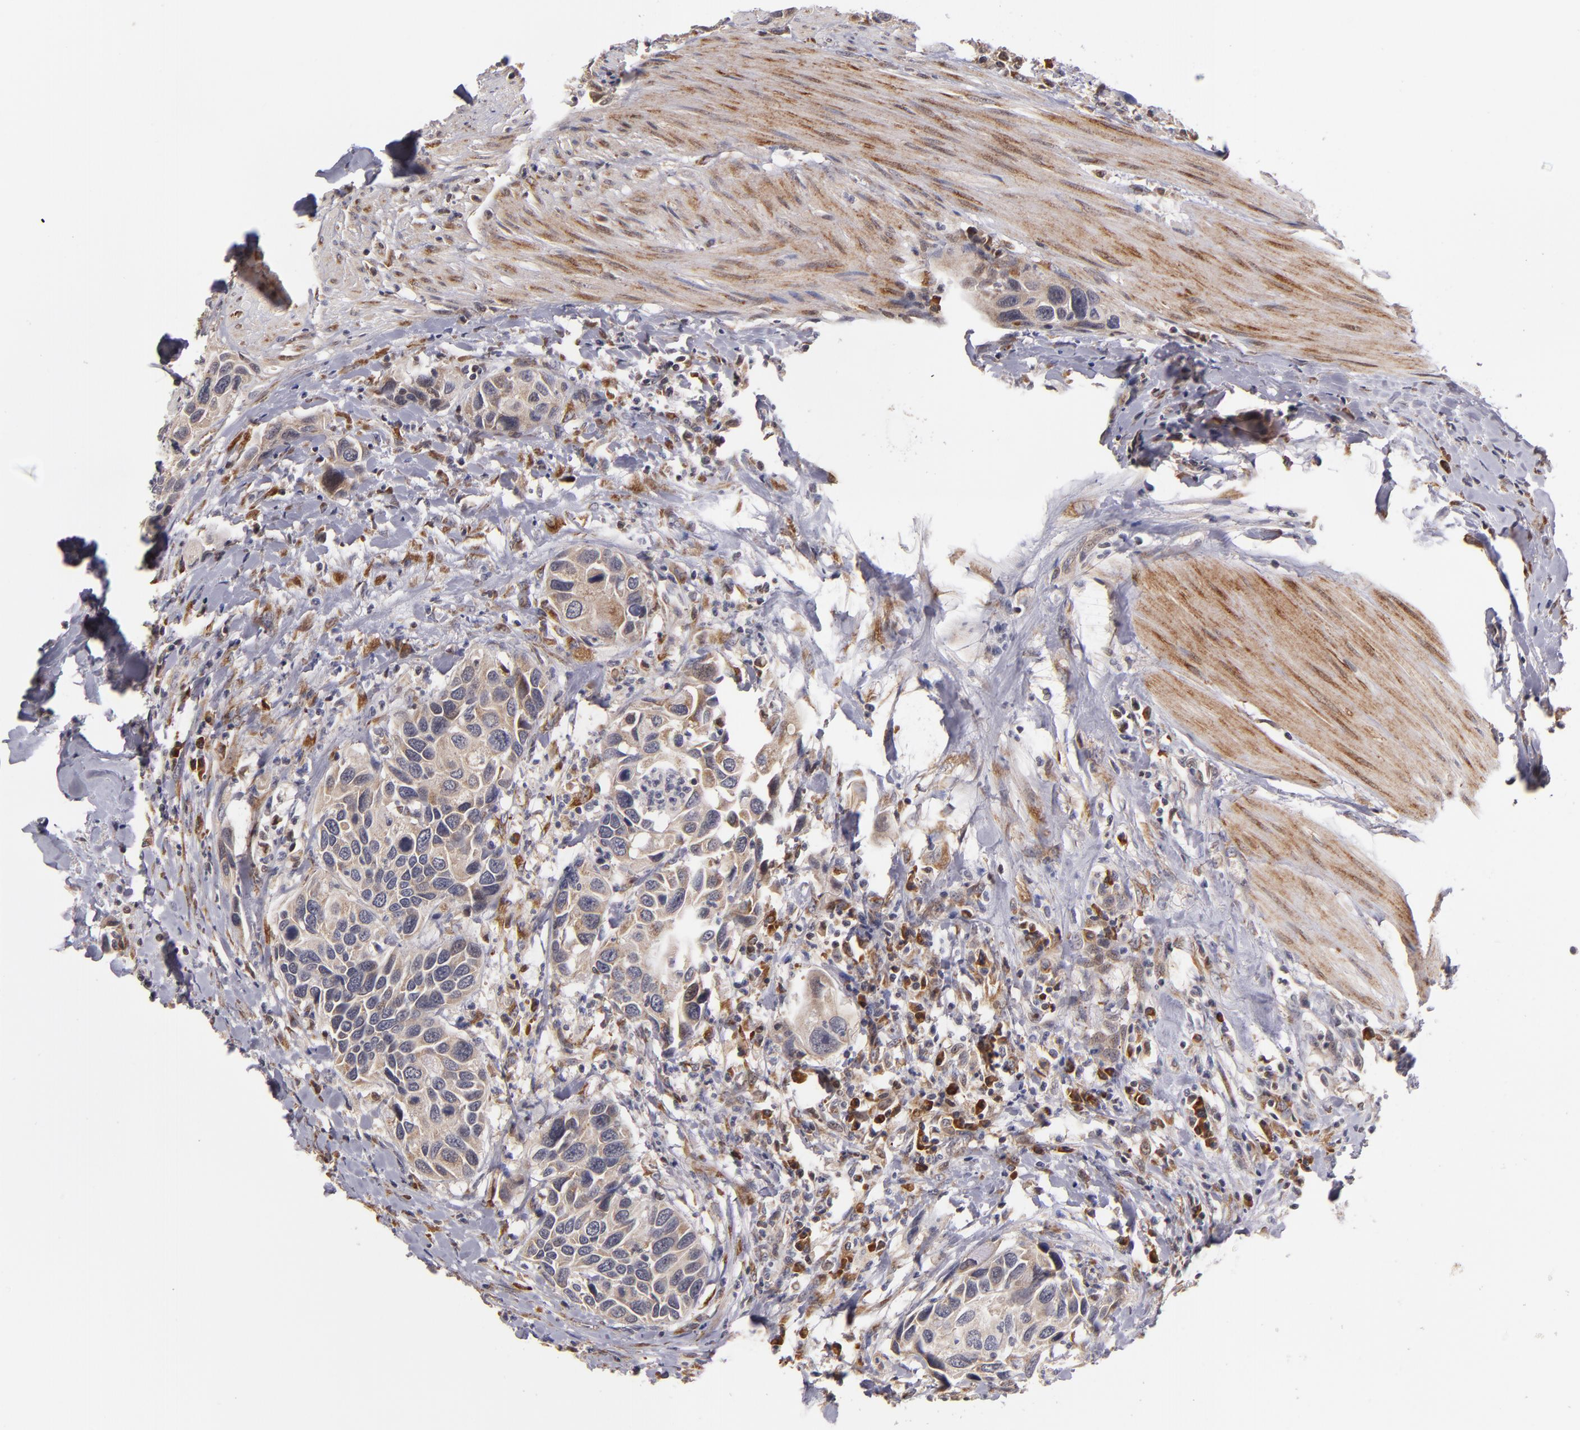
{"staining": {"intensity": "weak", "quantity": ">75%", "location": "cytoplasmic/membranous"}, "tissue": "urothelial cancer", "cell_type": "Tumor cells", "image_type": "cancer", "snomed": [{"axis": "morphology", "description": "Urothelial carcinoma, High grade"}, {"axis": "topography", "description": "Urinary bladder"}], "caption": "Urothelial cancer tissue reveals weak cytoplasmic/membranous expression in about >75% of tumor cells, visualized by immunohistochemistry. The protein is stained brown, and the nuclei are stained in blue (DAB IHC with brightfield microscopy, high magnification).", "gene": "CASP1", "patient": {"sex": "male", "age": 66}}